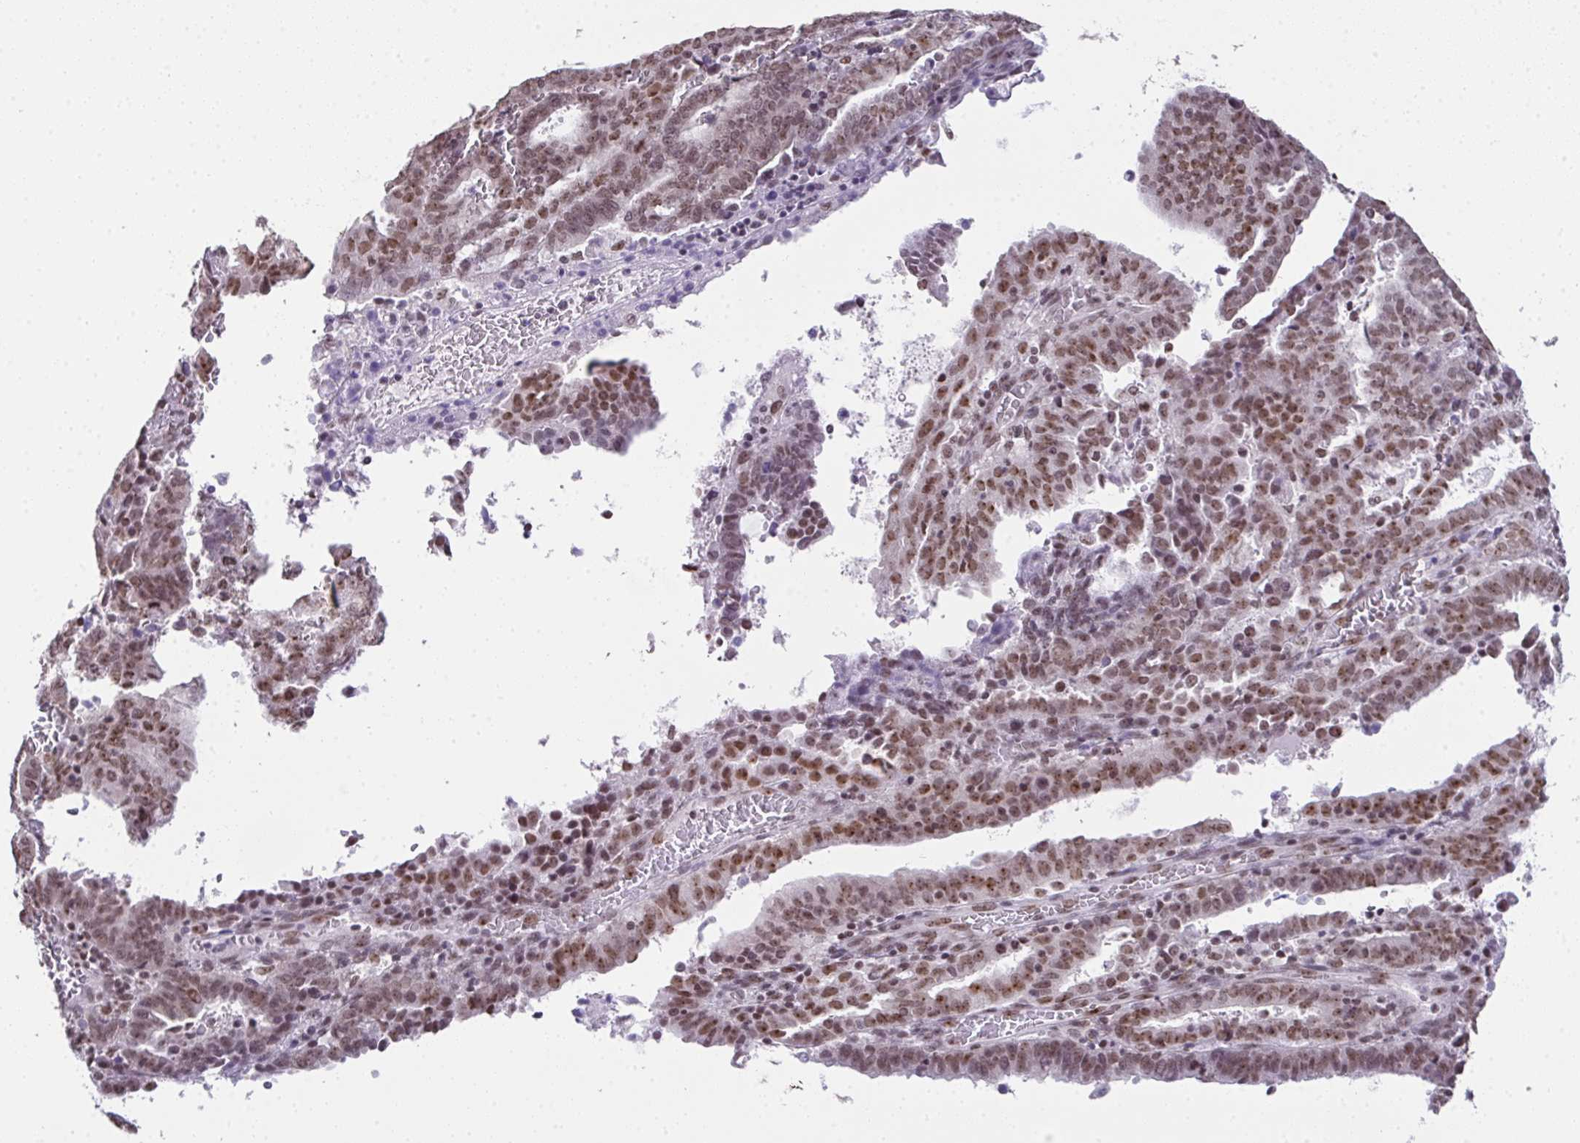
{"staining": {"intensity": "moderate", "quantity": ">75%", "location": "nuclear"}, "tissue": "endometrial cancer", "cell_type": "Tumor cells", "image_type": "cancer", "snomed": [{"axis": "morphology", "description": "Adenocarcinoma, NOS"}, {"axis": "topography", "description": "Uterus"}], "caption": "There is medium levels of moderate nuclear positivity in tumor cells of endometrial cancer, as demonstrated by immunohistochemical staining (brown color).", "gene": "ZNF800", "patient": {"sex": "female", "age": 83}}